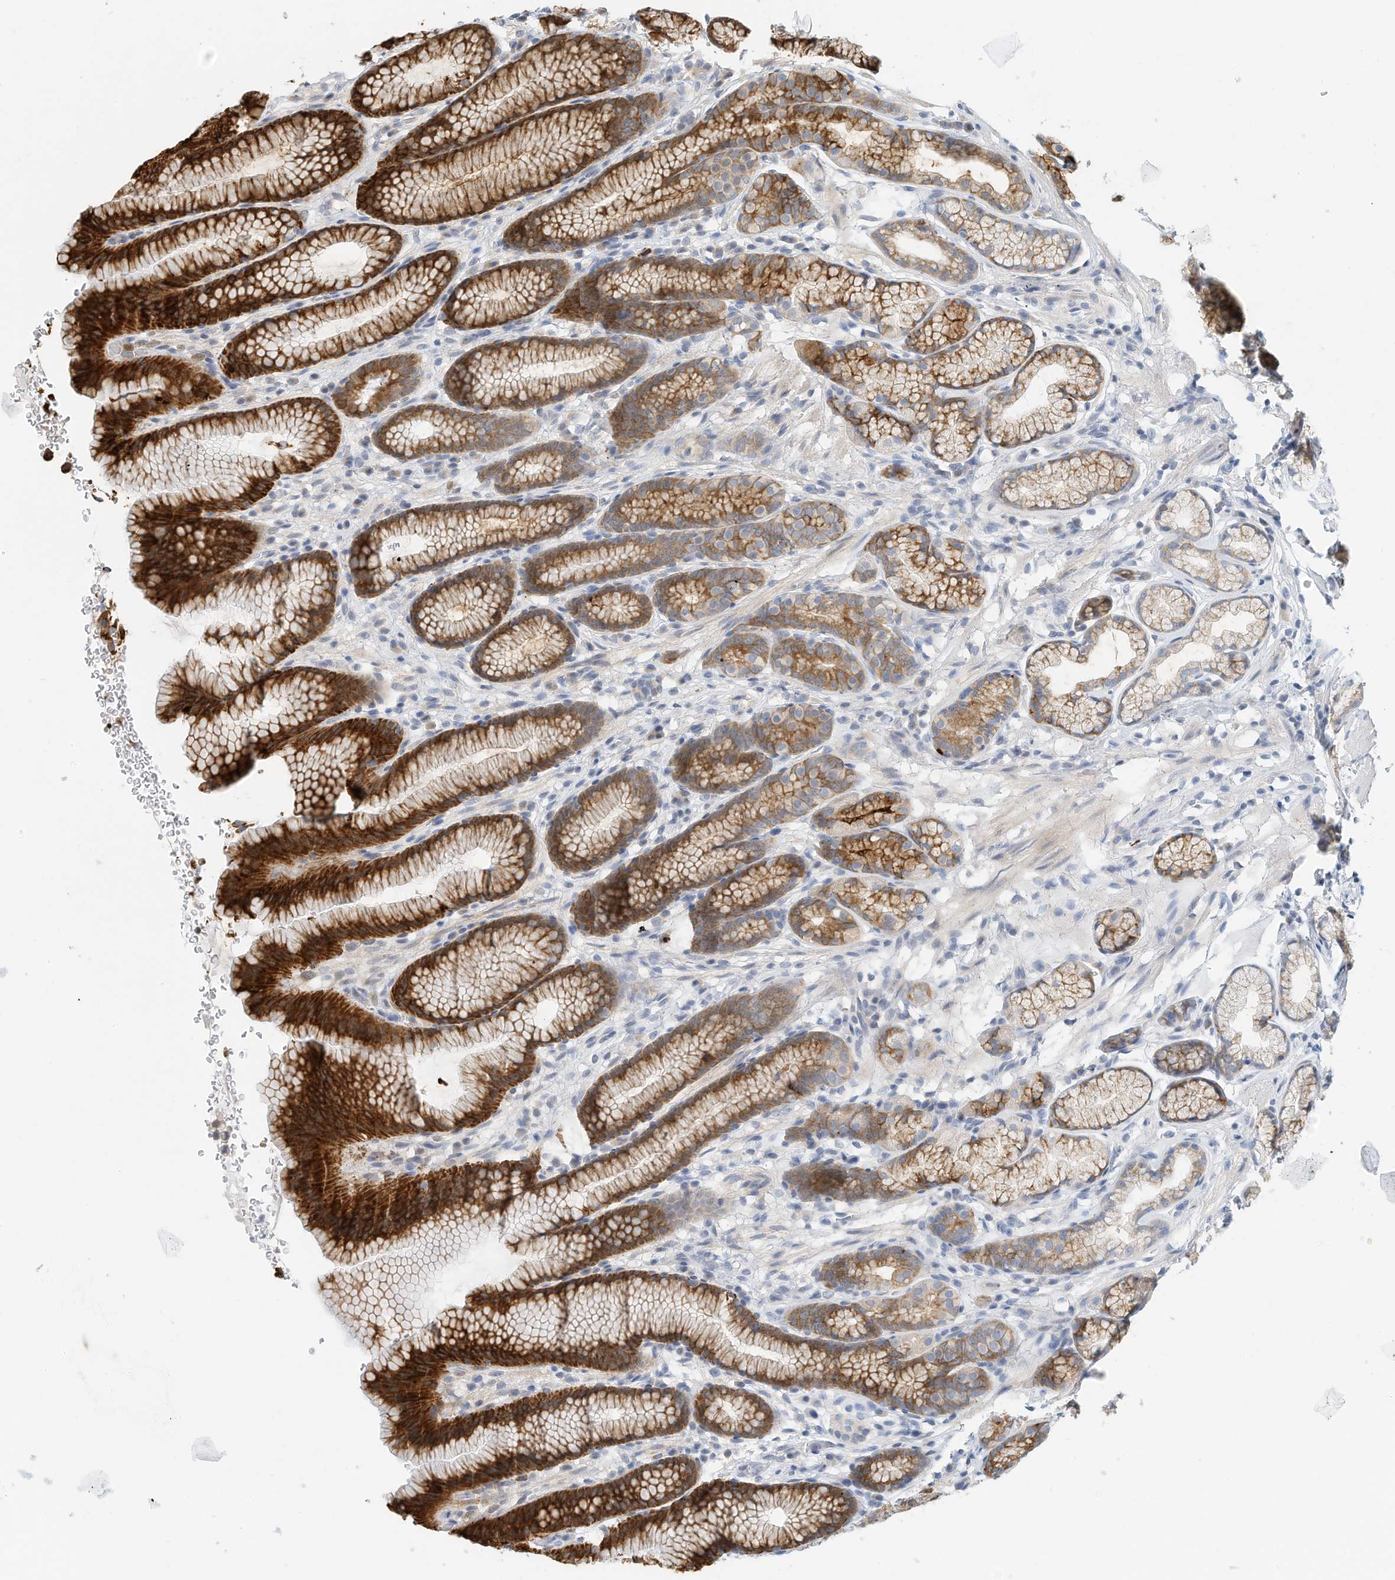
{"staining": {"intensity": "strong", "quantity": "25%-75%", "location": "cytoplasmic/membranous"}, "tissue": "stomach", "cell_type": "Glandular cells", "image_type": "normal", "snomed": [{"axis": "morphology", "description": "Normal tissue, NOS"}, {"axis": "topography", "description": "Stomach"}], "caption": "Benign stomach shows strong cytoplasmic/membranous expression in approximately 25%-75% of glandular cells, visualized by immunohistochemistry. (DAB IHC, brown staining for protein, blue staining for nuclei).", "gene": "ARHGAP28", "patient": {"sex": "male", "age": 42}}